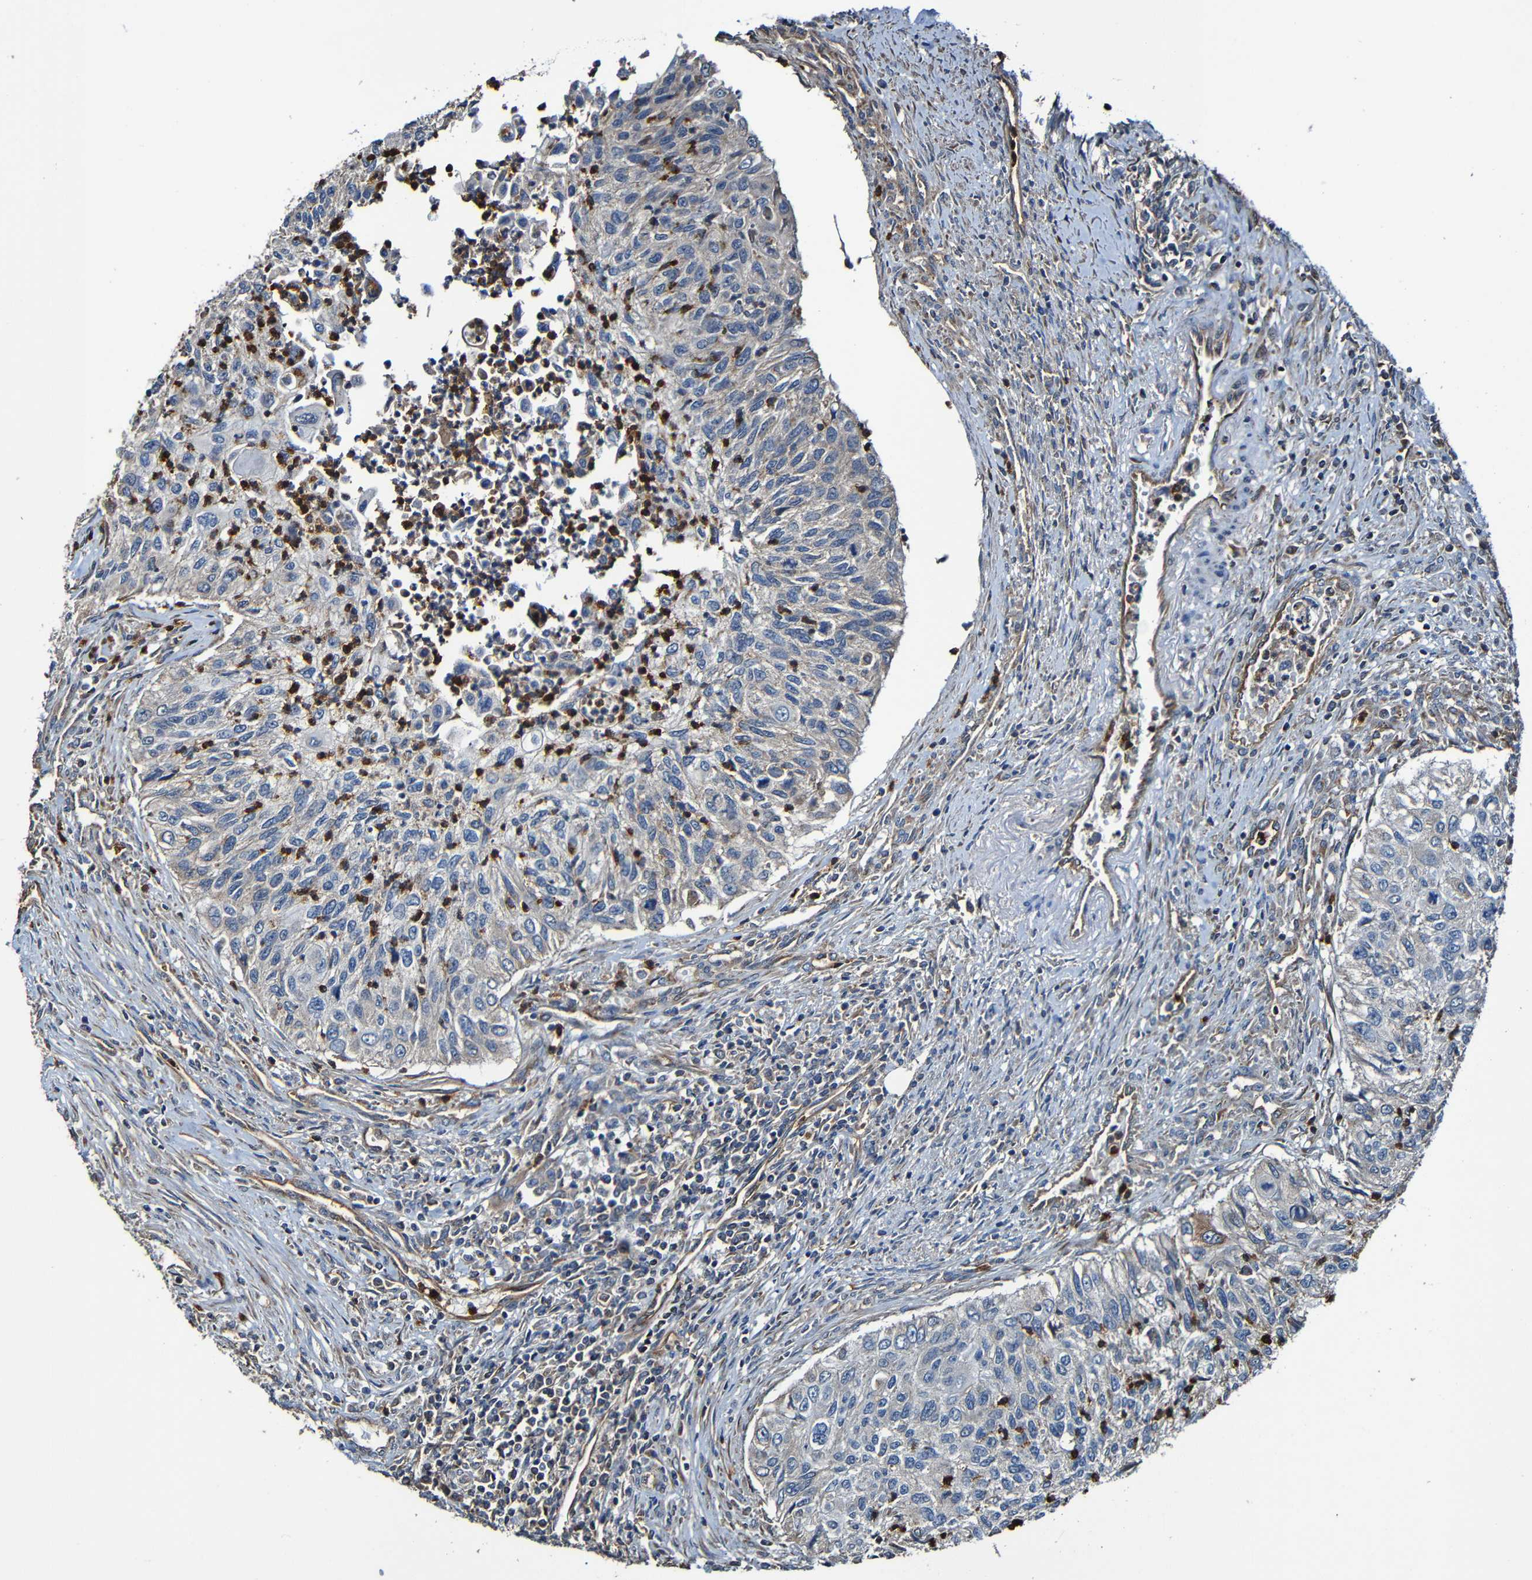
{"staining": {"intensity": "weak", "quantity": "25%-75%", "location": "cytoplasmic/membranous"}, "tissue": "urothelial cancer", "cell_type": "Tumor cells", "image_type": "cancer", "snomed": [{"axis": "morphology", "description": "Urothelial carcinoma, High grade"}, {"axis": "topography", "description": "Urinary bladder"}], "caption": "A brown stain shows weak cytoplasmic/membranous staining of a protein in human high-grade urothelial carcinoma tumor cells.", "gene": "ADAM15", "patient": {"sex": "female", "age": 60}}